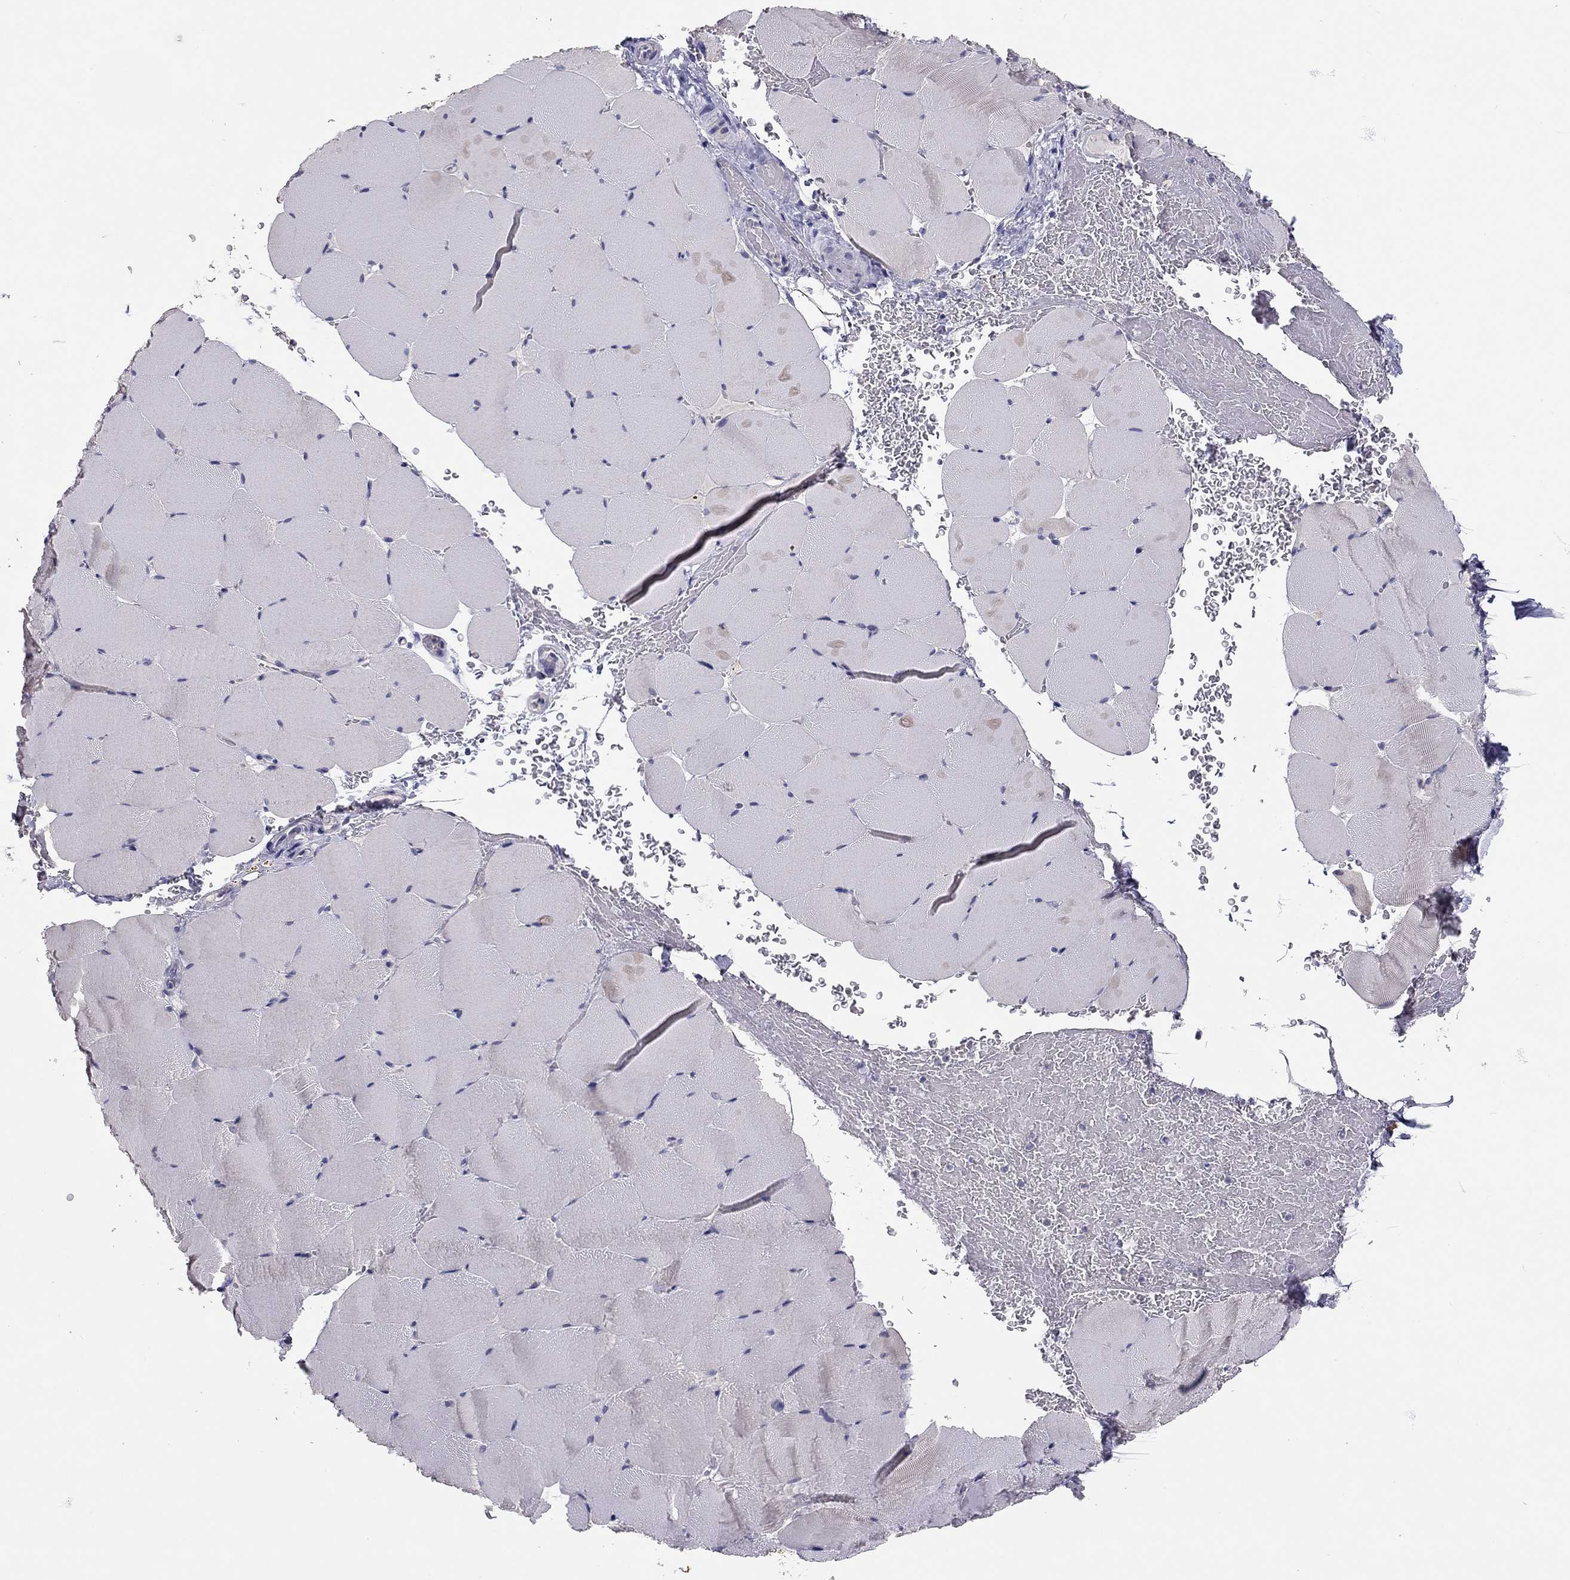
{"staining": {"intensity": "negative", "quantity": "none", "location": "none"}, "tissue": "skeletal muscle", "cell_type": "Myocytes", "image_type": "normal", "snomed": [{"axis": "morphology", "description": "Normal tissue, NOS"}, {"axis": "topography", "description": "Skeletal muscle"}], "caption": "Image shows no significant protein staining in myocytes of normal skeletal muscle. Nuclei are stained in blue.", "gene": "SCARB1", "patient": {"sex": "female", "age": 37}}